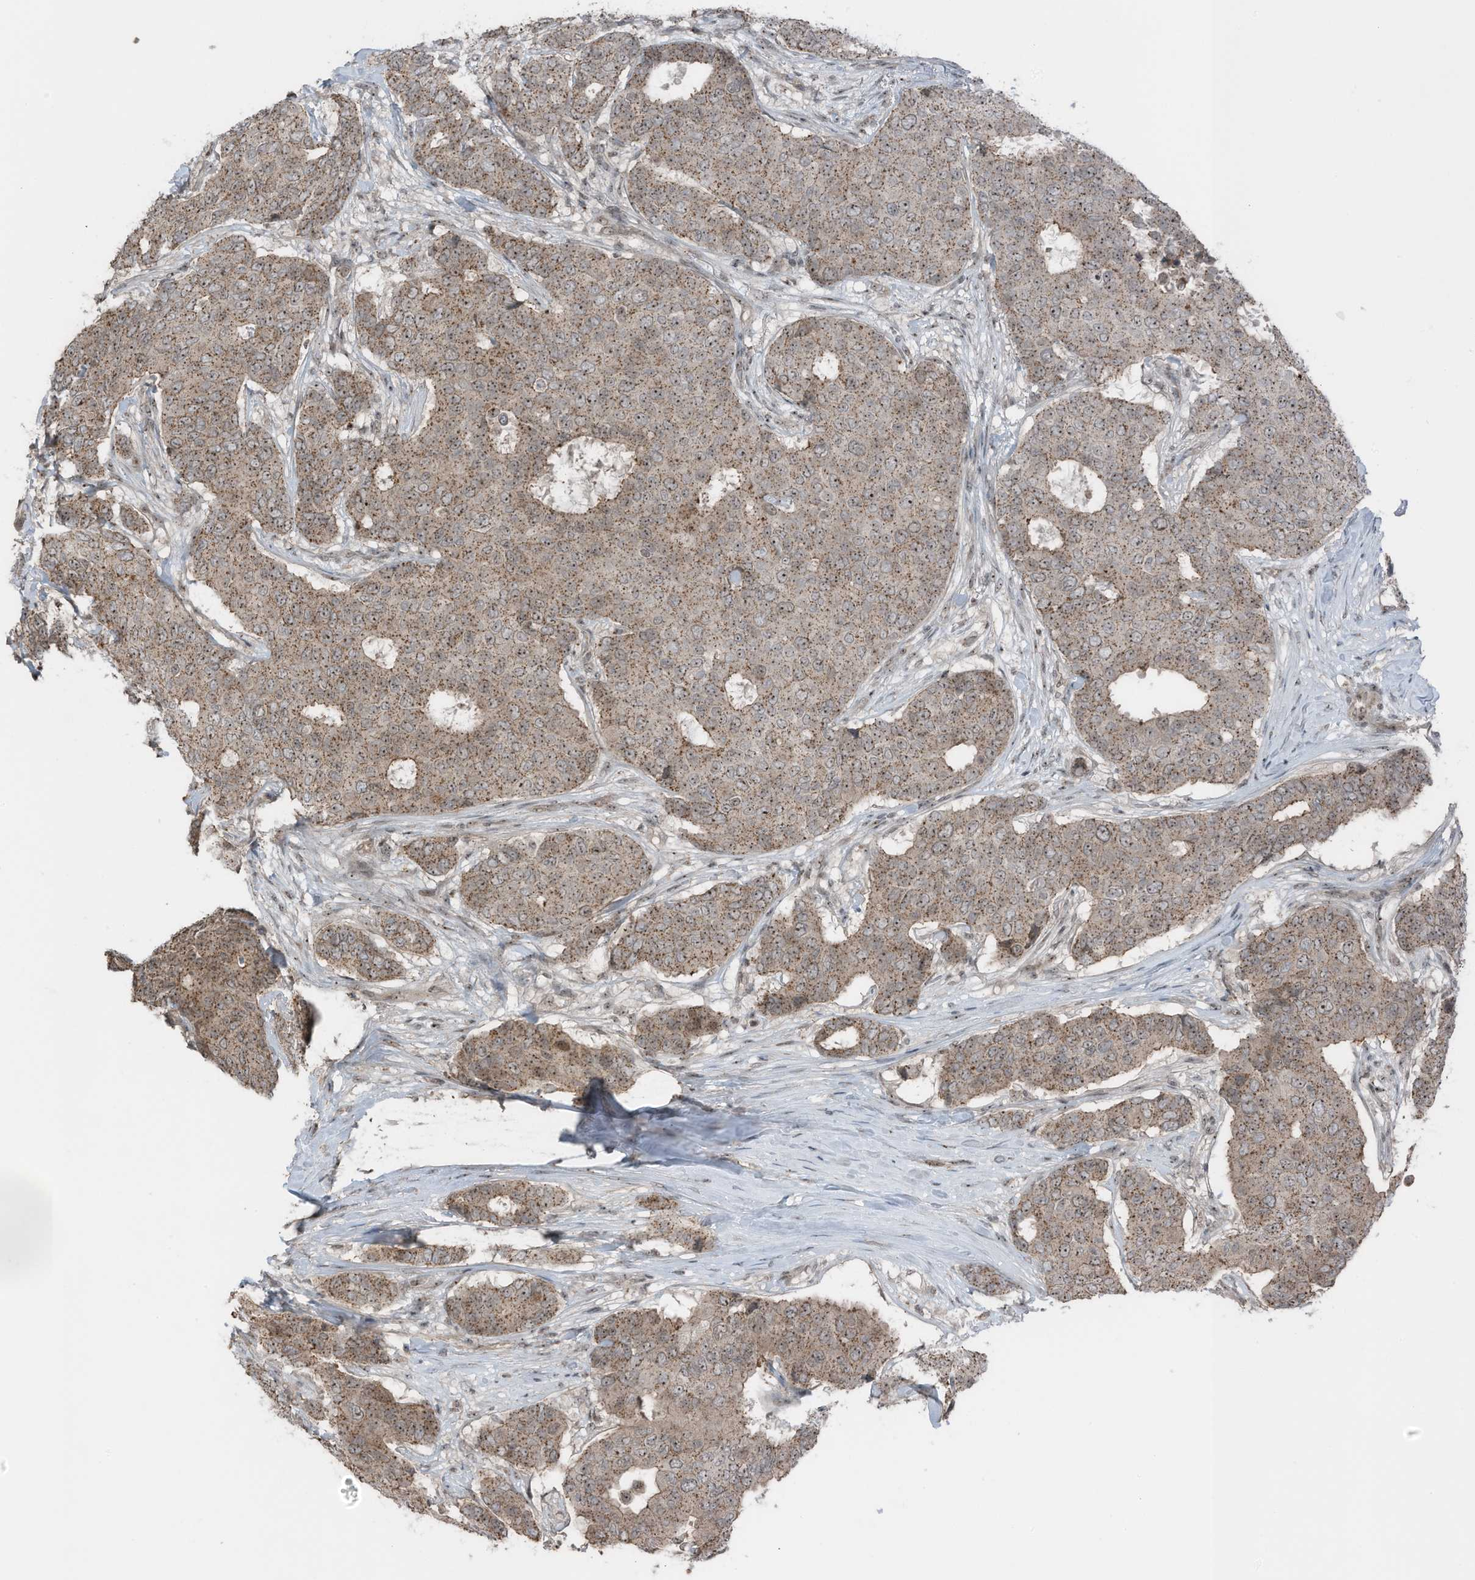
{"staining": {"intensity": "moderate", "quantity": ">75%", "location": "cytoplasmic/membranous,nuclear"}, "tissue": "breast cancer", "cell_type": "Tumor cells", "image_type": "cancer", "snomed": [{"axis": "morphology", "description": "Duct carcinoma"}, {"axis": "topography", "description": "Breast"}], "caption": "Breast cancer (invasive ductal carcinoma) stained with DAB IHC shows medium levels of moderate cytoplasmic/membranous and nuclear staining in about >75% of tumor cells. Using DAB (brown) and hematoxylin (blue) stains, captured at high magnification using brightfield microscopy.", "gene": "UTP3", "patient": {"sex": "female", "age": 75}}